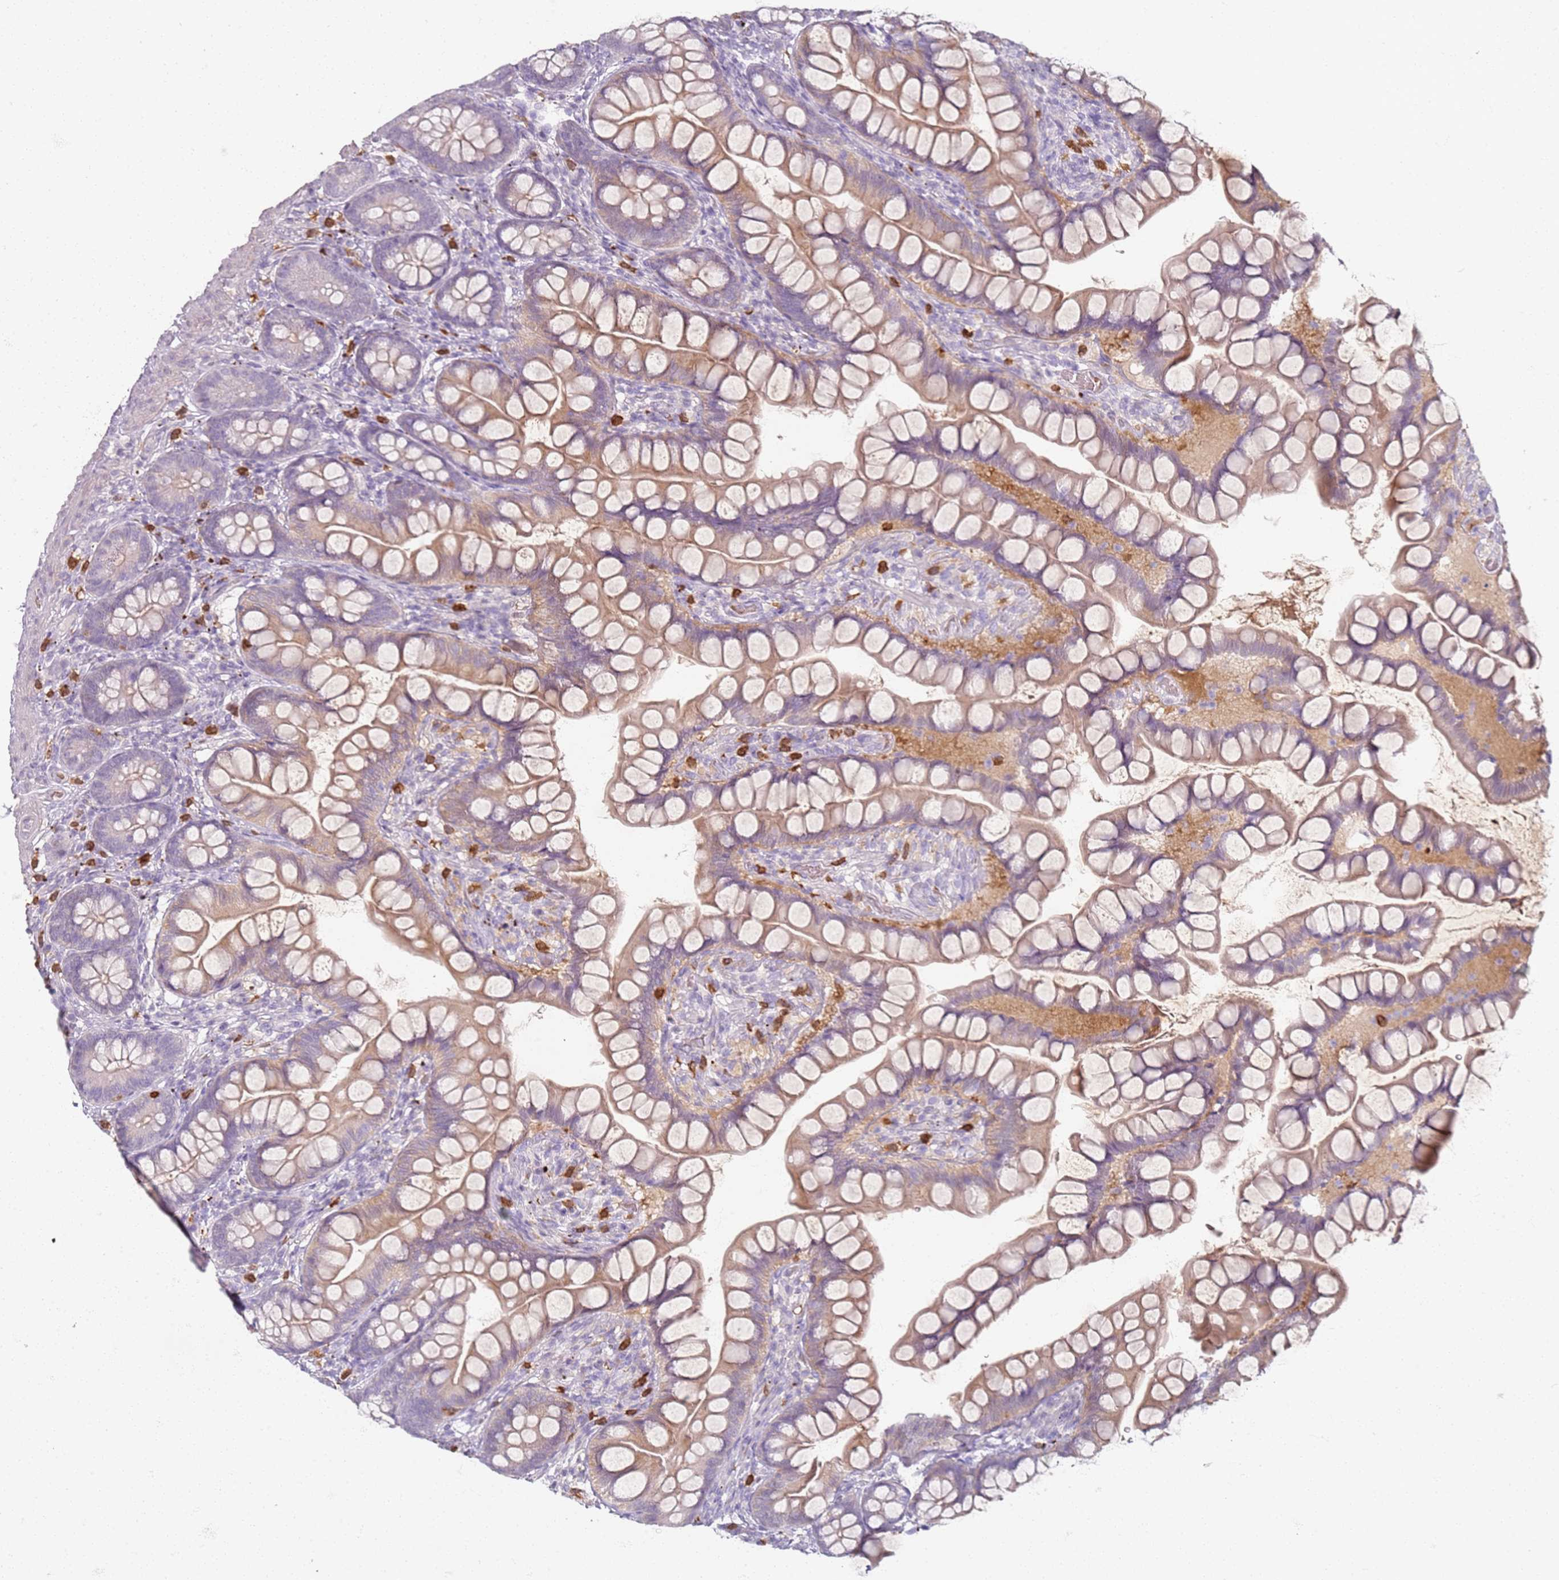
{"staining": {"intensity": "moderate", "quantity": ">75%", "location": "cytoplasmic/membranous"}, "tissue": "small intestine", "cell_type": "Glandular cells", "image_type": "normal", "snomed": [{"axis": "morphology", "description": "Normal tissue, NOS"}, {"axis": "topography", "description": "Small intestine"}], "caption": "Human small intestine stained for a protein (brown) exhibits moderate cytoplasmic/membranous positive staining in about >75% of glandular cells.", "gene": "CD40LG", "patient": {"sex": "male", "age": 70}}